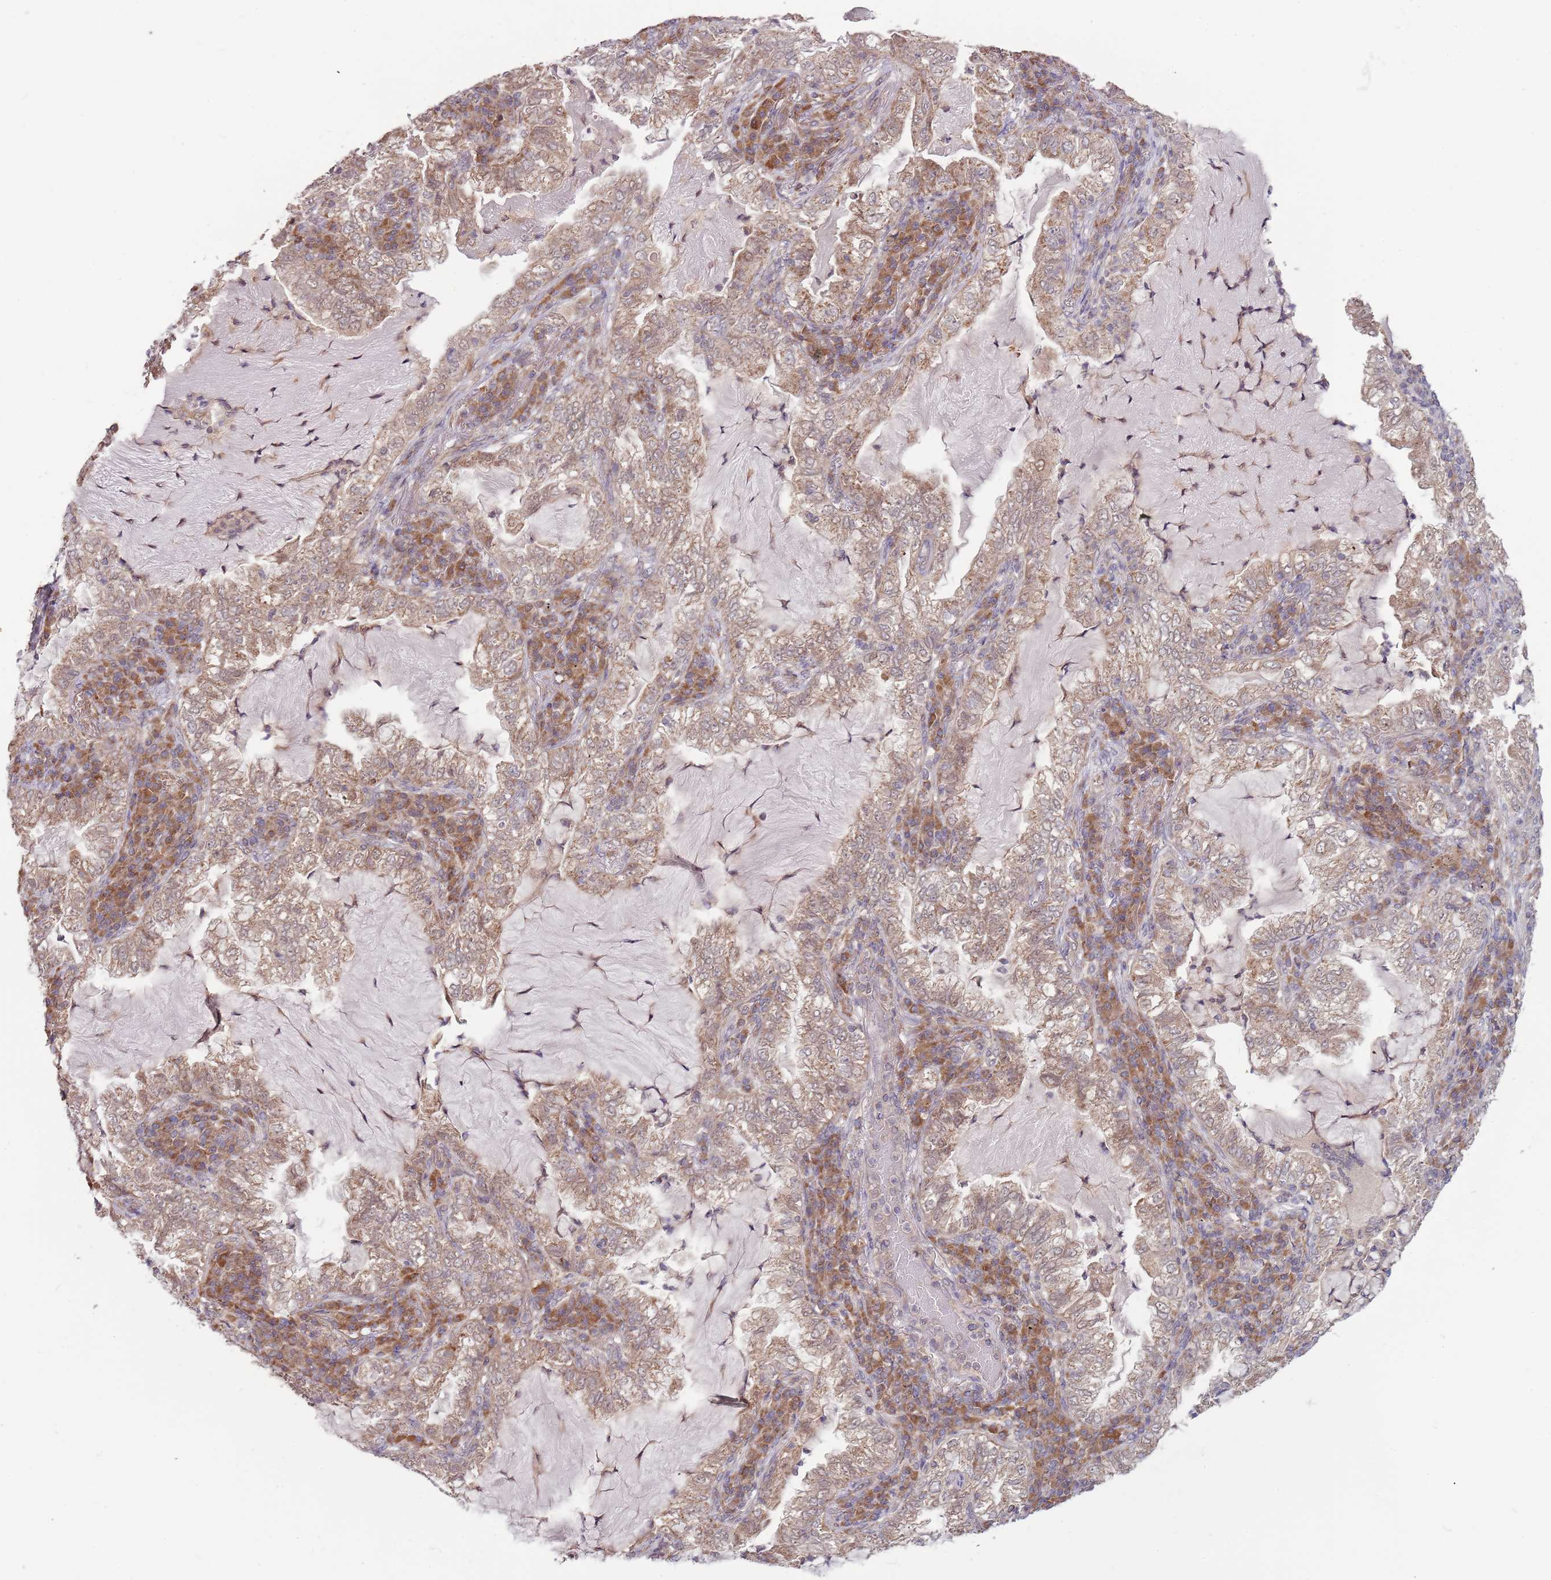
{"staining": {"intensity": "weak", "quantity": ">75%", "location": "cytoplasmic/membranous,nuclear"}, "tissue": "lung cancer", "cell_type": "Tumor cells", "image_type": "cancer", "snomed": [{"axis": "morphology", "description": "Adenocarcinoma, NOS"}, {"axis": "topography", "description": "Lung"}], "caption": "Adenocarcinoma (lung) tissue demonstrates weak cytoplasmic/membranous and nuclear positivity in approximately >75% of tumor cells The staining was performed using DAB, with brown indicating positive protein expression. Nuclei are stained blue with hematoxylin.", "gene": "RNF181", "patient": {"sex": "female", "age": 73}}